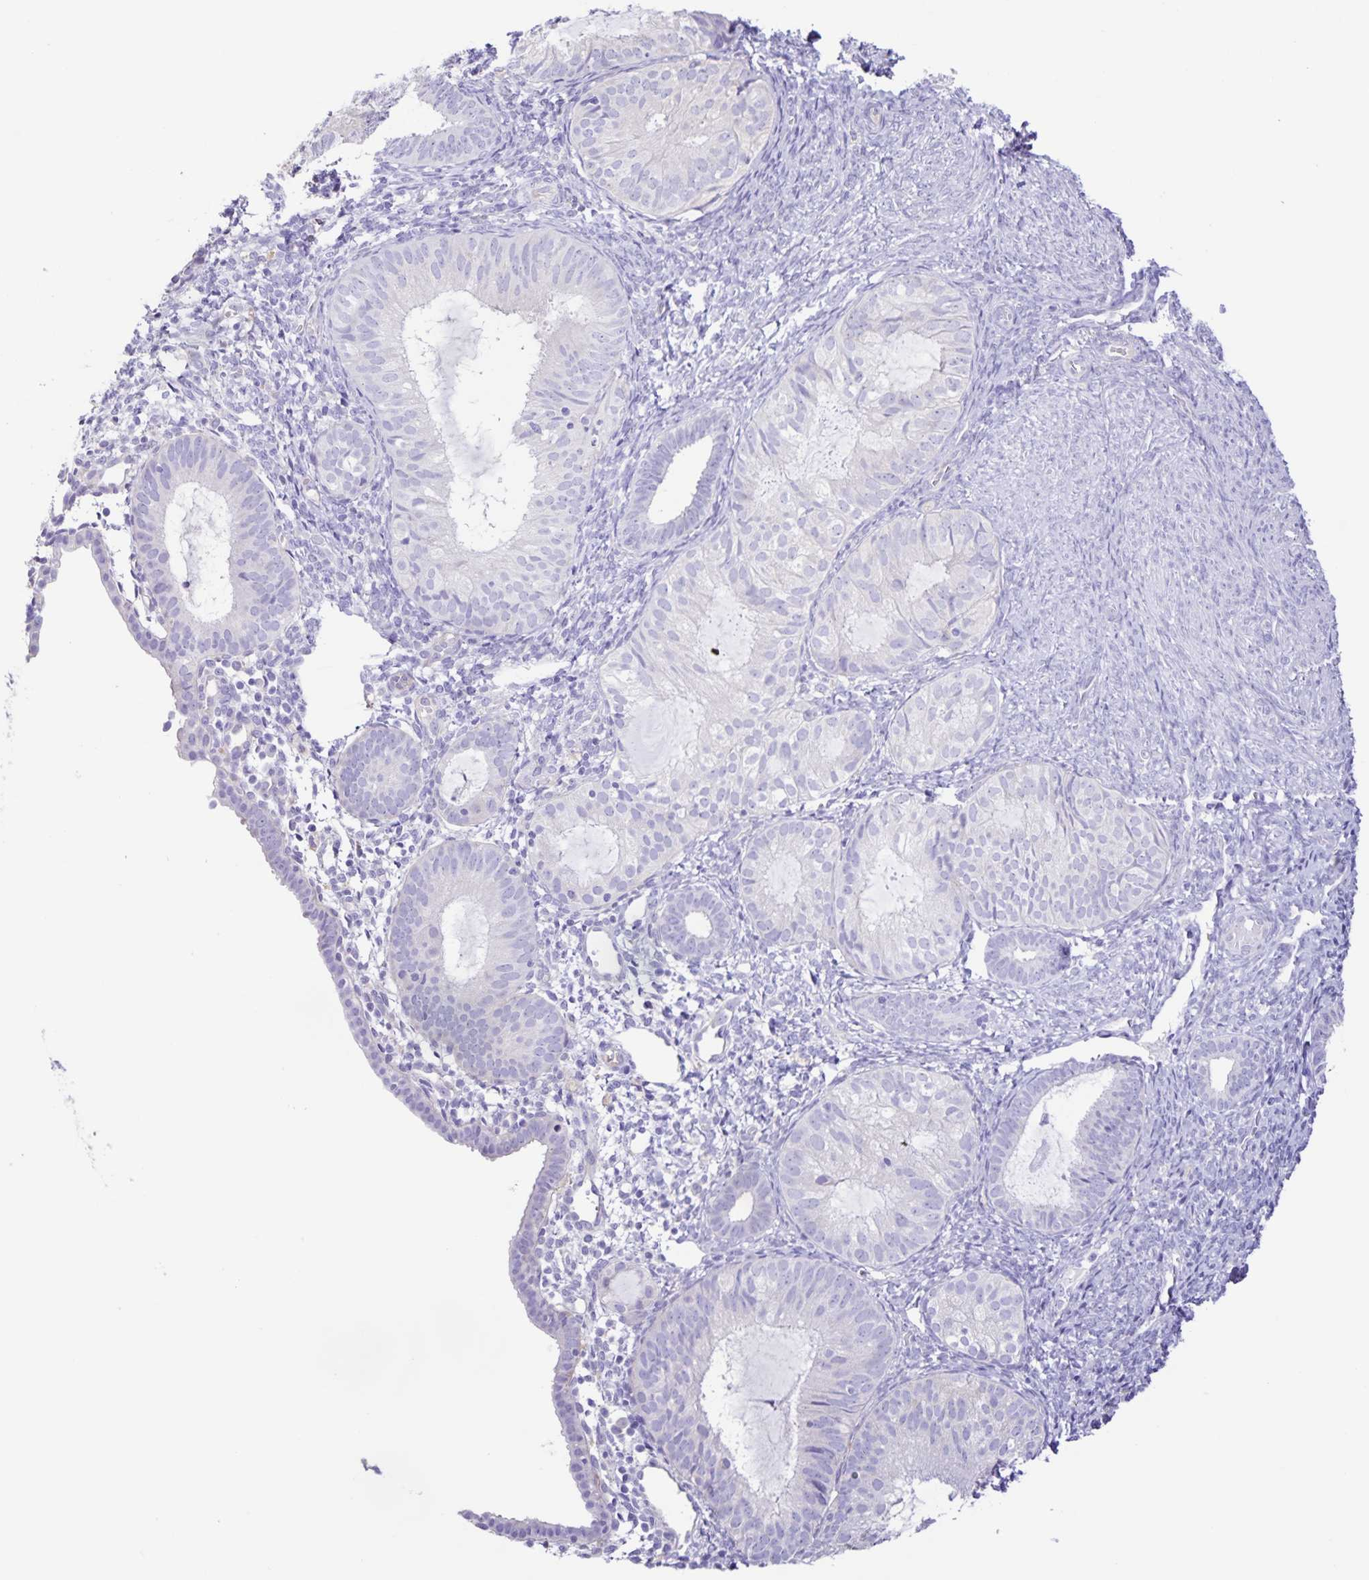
{"staining": {"intensity": "negative", "quantity": "none", "location": "none"}, "tissue": "endometrial cancer", "cell_type": "Tumor cells", "image_type": "cancer", "snomed": [{"axis": "morphology", "description": "Normal tissue, NOS"}, {"axis": "morphology", "description": "Adenocarcinoma, NOS"}, {"axis": "topography", "description": "Smooth muscle"}, {"axis": "topography", "description": "Endometrium"}, {"axis": "topography", "description": "Myometrium, NOS"}], "caption": "An immunohistochemistry (IHC) photomicrograph of endometrial cancer is shown. There is no staining in tumor cells of endometrial cancer.", "gene": "BOLL", "patient": {"sex": "female", "age": 81}}